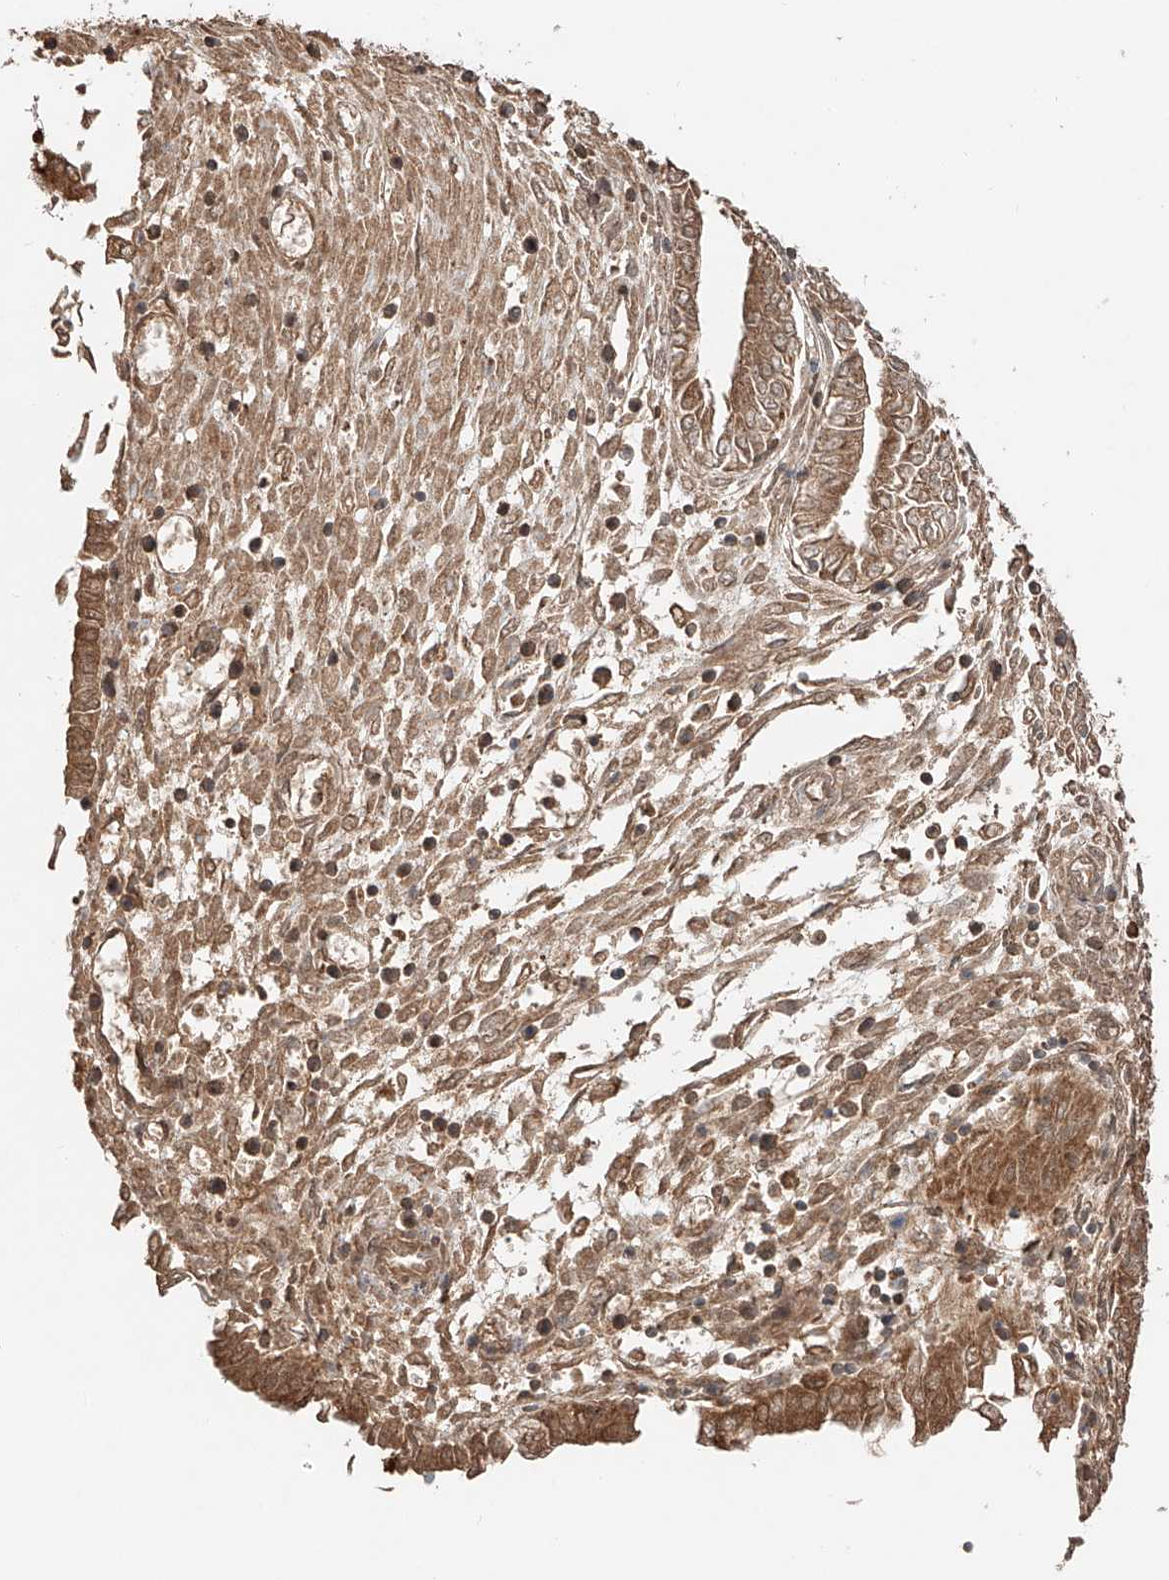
{"staining": {"intensity": "moderate", "quantity": ">75%", "location": "cytoplasmic/membranous"}, "tissue": "endometrial cancer", "cell_type": "Tumor cells", "image_type": "cancer", "snomed": [{"axis": "morphology", "description": "Adenocarcinoma, NOS"}, {"axis": "topography", "description": "Endometrium"}], "caption": "The histopathology image reveals a brown stain indicating the presence of a protein in the cytoplasmic/membranous of tumor cells in endometrial cancer.", "gene": "ERO1A", "patient": {"sex": "female", "age": 53}}